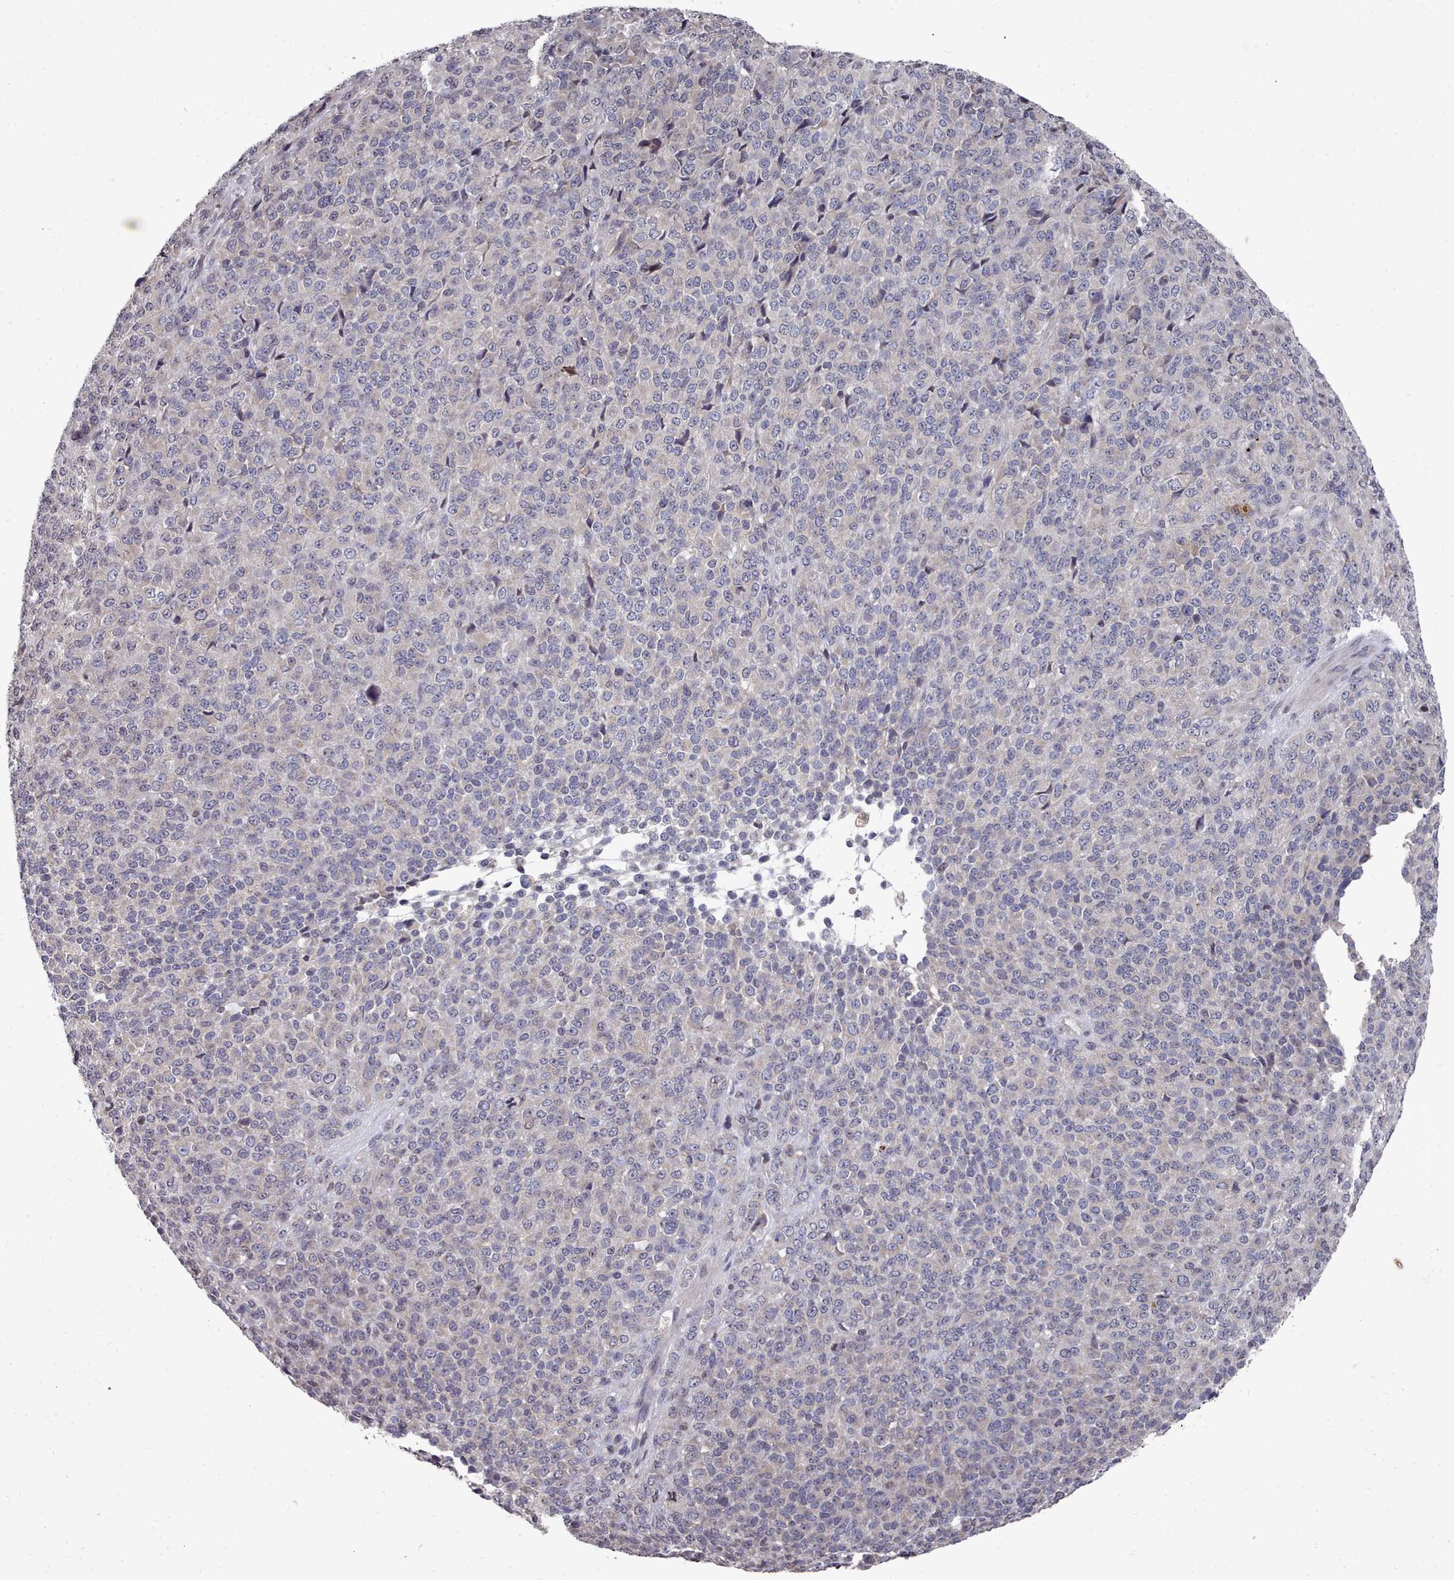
{"staining": {"intensity": "negative", "quantity": "none", "location": "none"}, "tissue": "melanoma", "cell_type": "Tumor cells", "image_type": "cancer", "snomed": [{"axis": "morphology", "description": "Malignant melanoma, Metastatic site"}, {"axis": "topography", "description": "Brain"}], "caption": "There is no significant positivity in tumor cells of melanoma.", "gene": "ACKR3", "patient": {"sex": "female", "age": 56}}